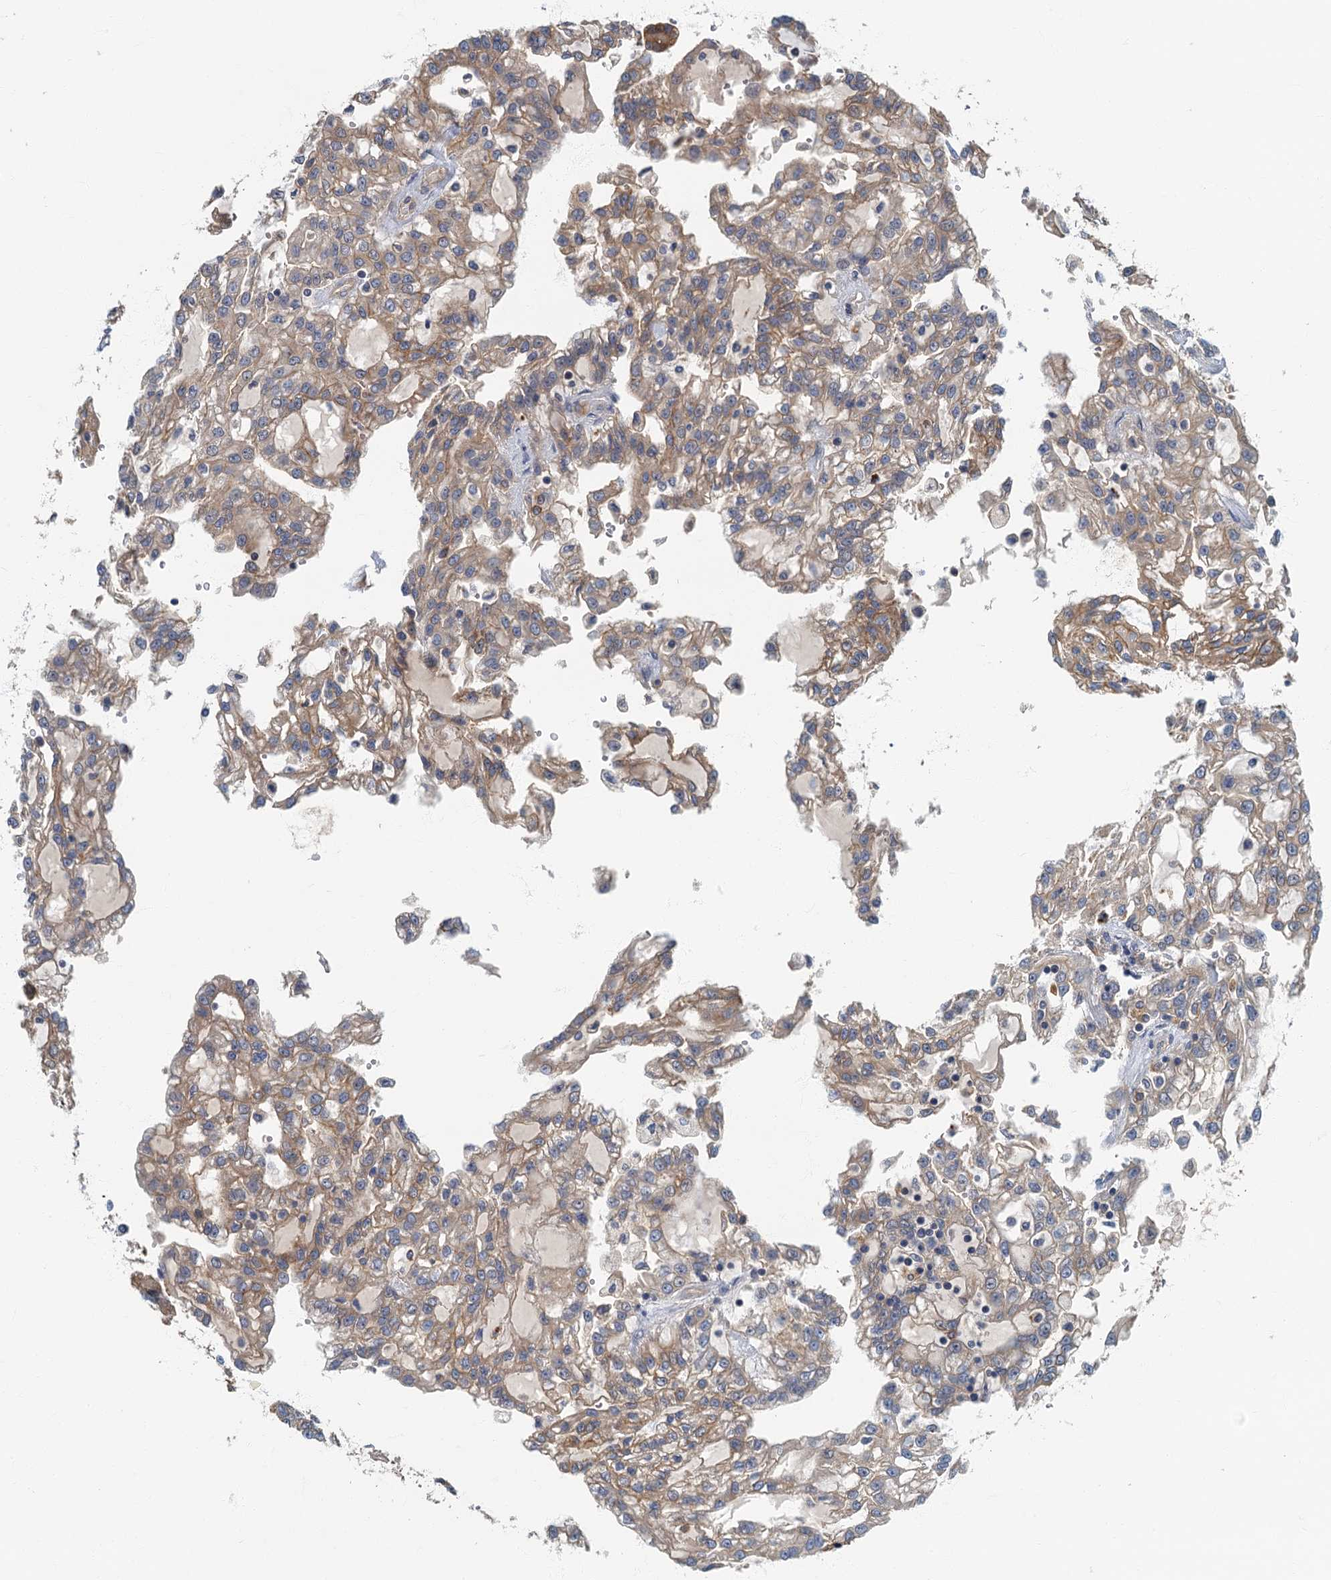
{"staining": {"intensity": "weak", "quantity": ">75%", "location": "cytoplasmic/membranous"}, "tissue": "renal cancer", "cell_type": "Tumor cells", "image_type": "cancer", "snomed": [{"axis": "morphology", "description": "Adenocarcinoma, NOS"}, {"axis": "topography", "description": "Kidney"}], "caption": "The immunohistochemical stain shows weak cytoplasmic/membranous positivity in tumor cells of renal adenocarcinoma tissue.", "gene": "CKAP2L", "patient": {"sex": "male", "age": 63}}